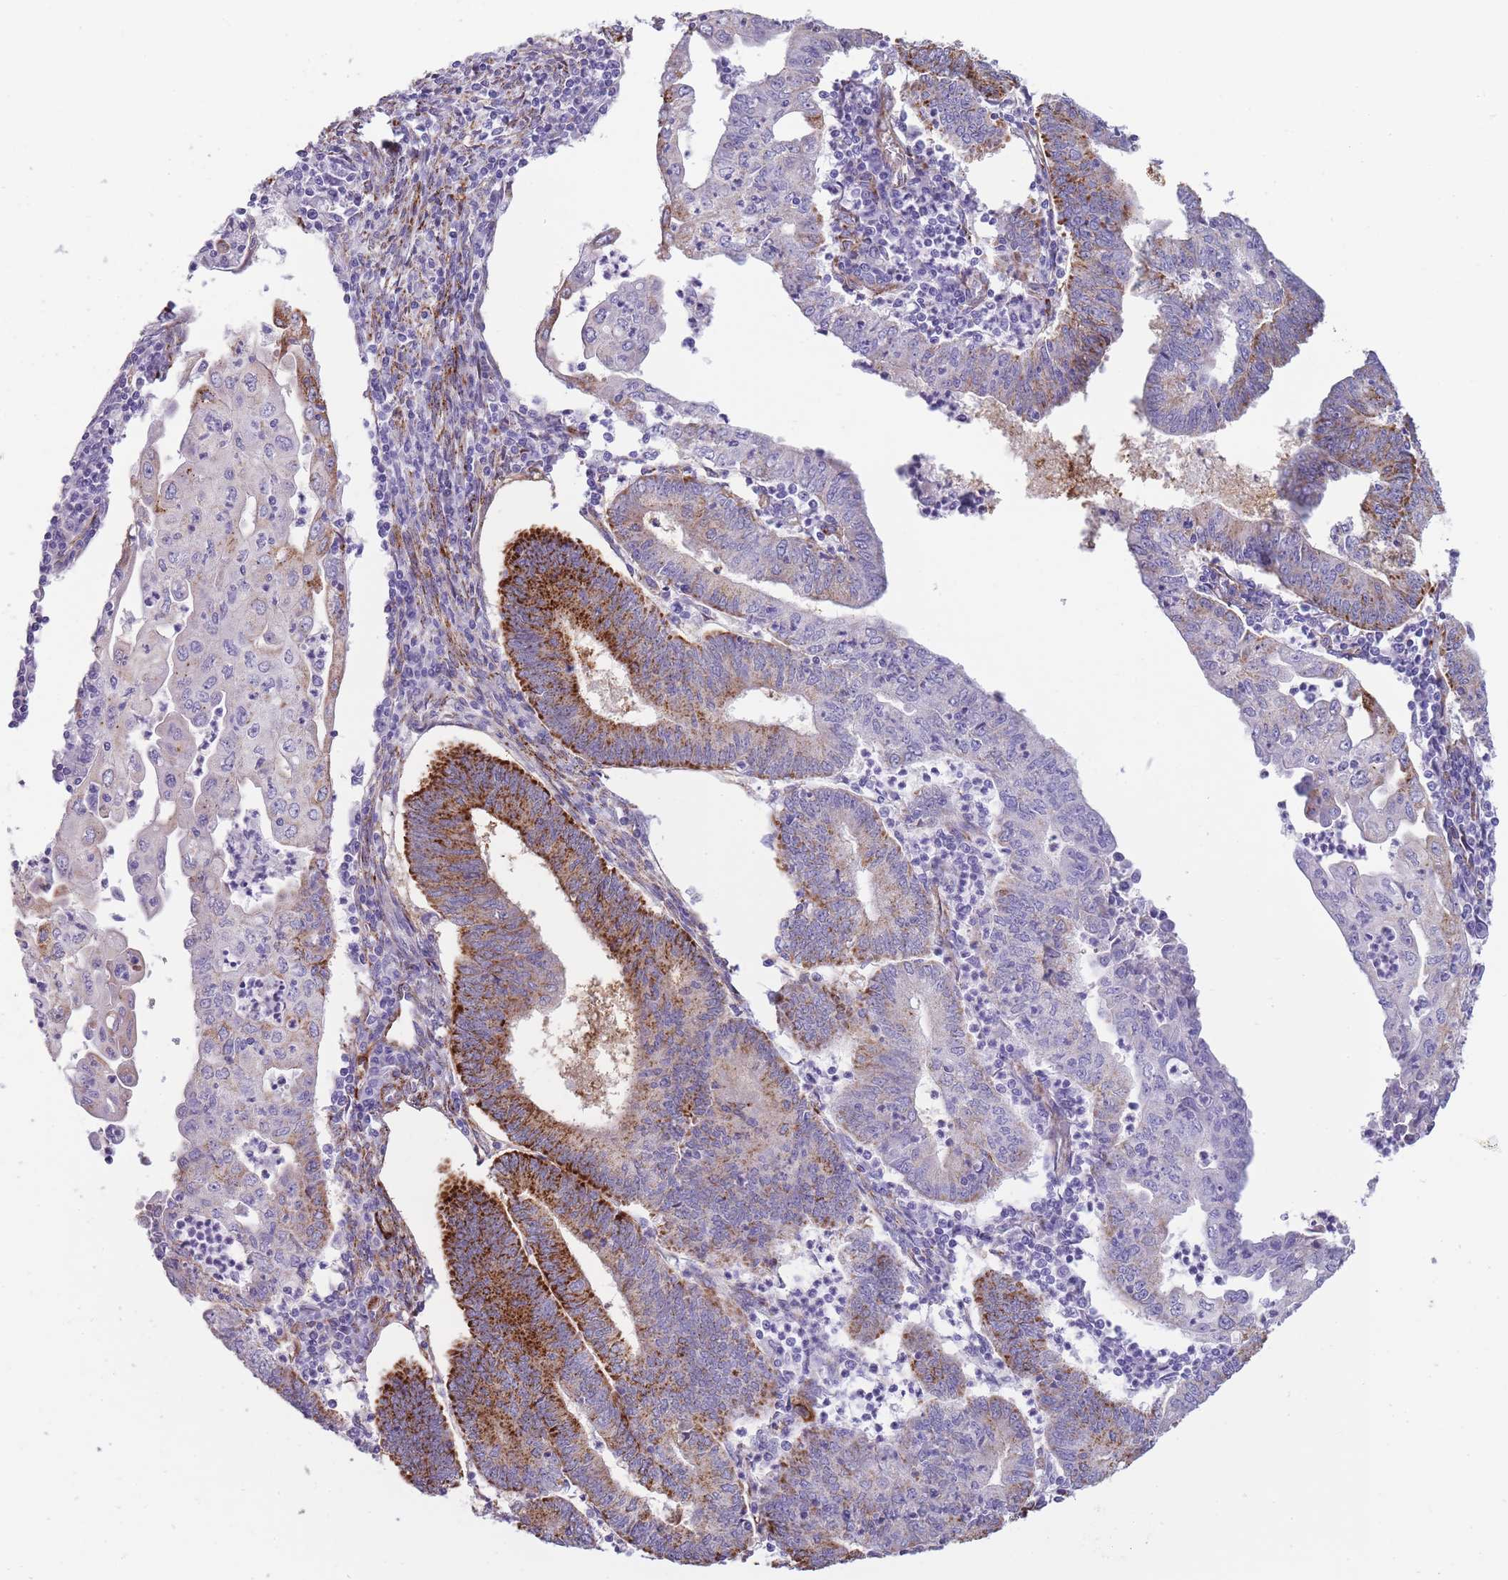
{"staining": {"intensity": "strong", "quantity": "25%-75%", "location": "cytoplasmic/membranous"}, "tissue": "endometrial cancer", "cell_type": "Tumor cells", "image_type": "cancer", "snomed": [{"axis": "morphology", "description": "Adenocarcinoma, NOS"}, {"axis": "topography", "description": "Endometrium"}], "caption": "The immunohistochemical stain shows strong cytoplasmic/membranous expression in tumor cells of endometrial adenocarcinoma tissue.", "gene": "UTP14A", "patient": {"sex": "female", "age": 60}}